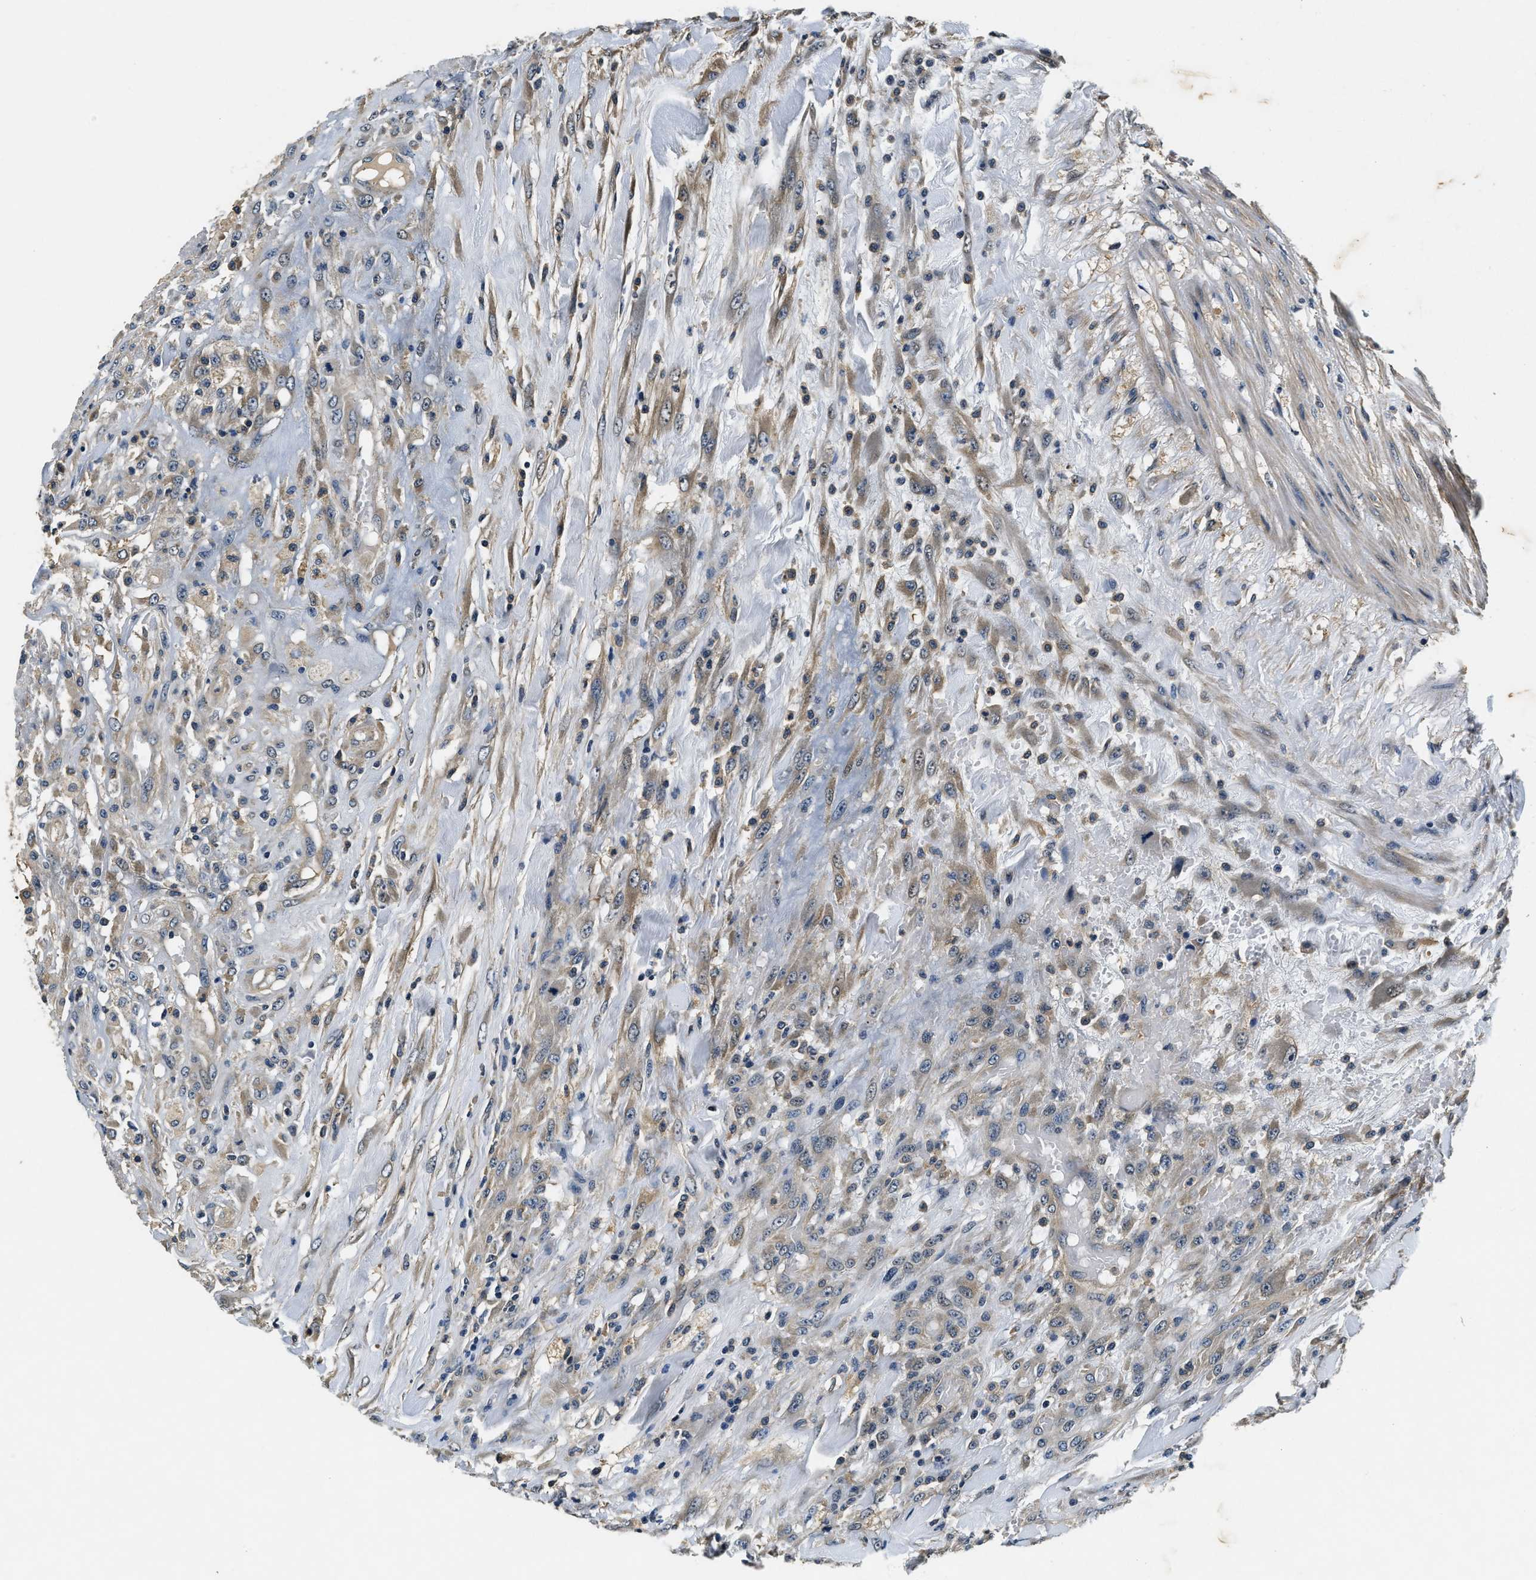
{"staining": {"intensity": "moderate", "quantity": "25%-75%", "location": "cytoplasmic/membranous"}, "tissue": "testis cancer", "cell_type": "Tumor cells", "image_type": "cancer", "snomed": [{"axis": "morphology", "description": "Seminoma, NOS"}, {"axis": "topography", "description": "Testis"}], "caption": "Tumor cells display medium levels of moderate cytoplasmic/membranous expression in about 25%-75% of cells in human seminoma (testis). The staining is performed using DAB (3,3'-diaminobenzidine) brown chromogen to label protein expression. The nuclei are counter-stained blue using hematoxylin.", "gene": "RESF1", "patient": {"sex": "male", "age": 59}}